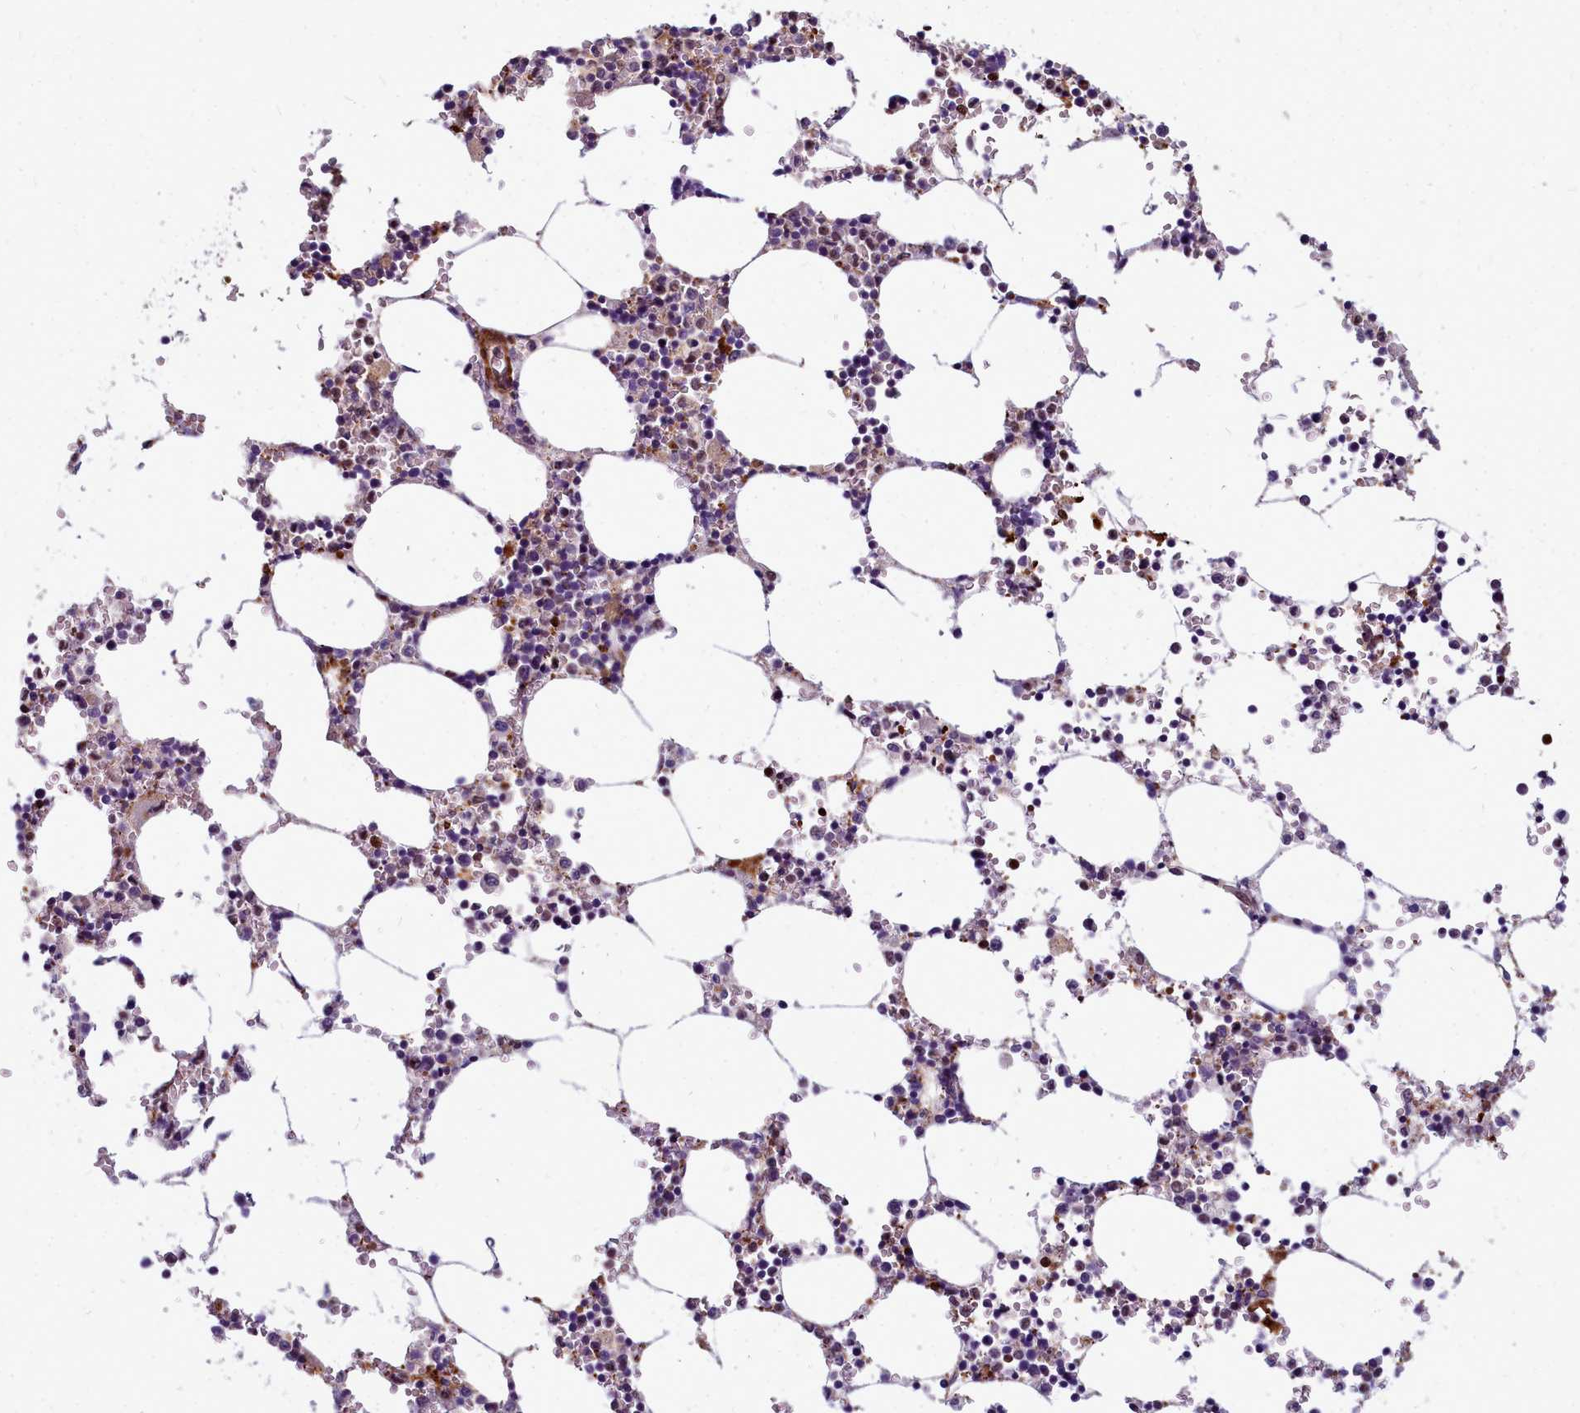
{"staining": {"intensity": "moderate", "quantity": ">75%", "location": "cytoplasmic/membranous"}, "tissue": "bone marrow", "cell_type": "Hematopoietic cells", "image_type": "normal", "snomed": [{"axis": "morphology", "description": "Normal tissue, NOS"}, {"axis": "topography", "description": "Bone marrow"}], "caption": "Protein expression analysis of unremarkable human bone marrow reveals moderate cytoplasmic/membranous expression in about >75% of hematopoietic cells. Immunohistochemistry (ihc) stains the protein in brown and the nuclei are stained blue.", "gene": "TTC5", "patient": {"sex": "female", "age": 64}}